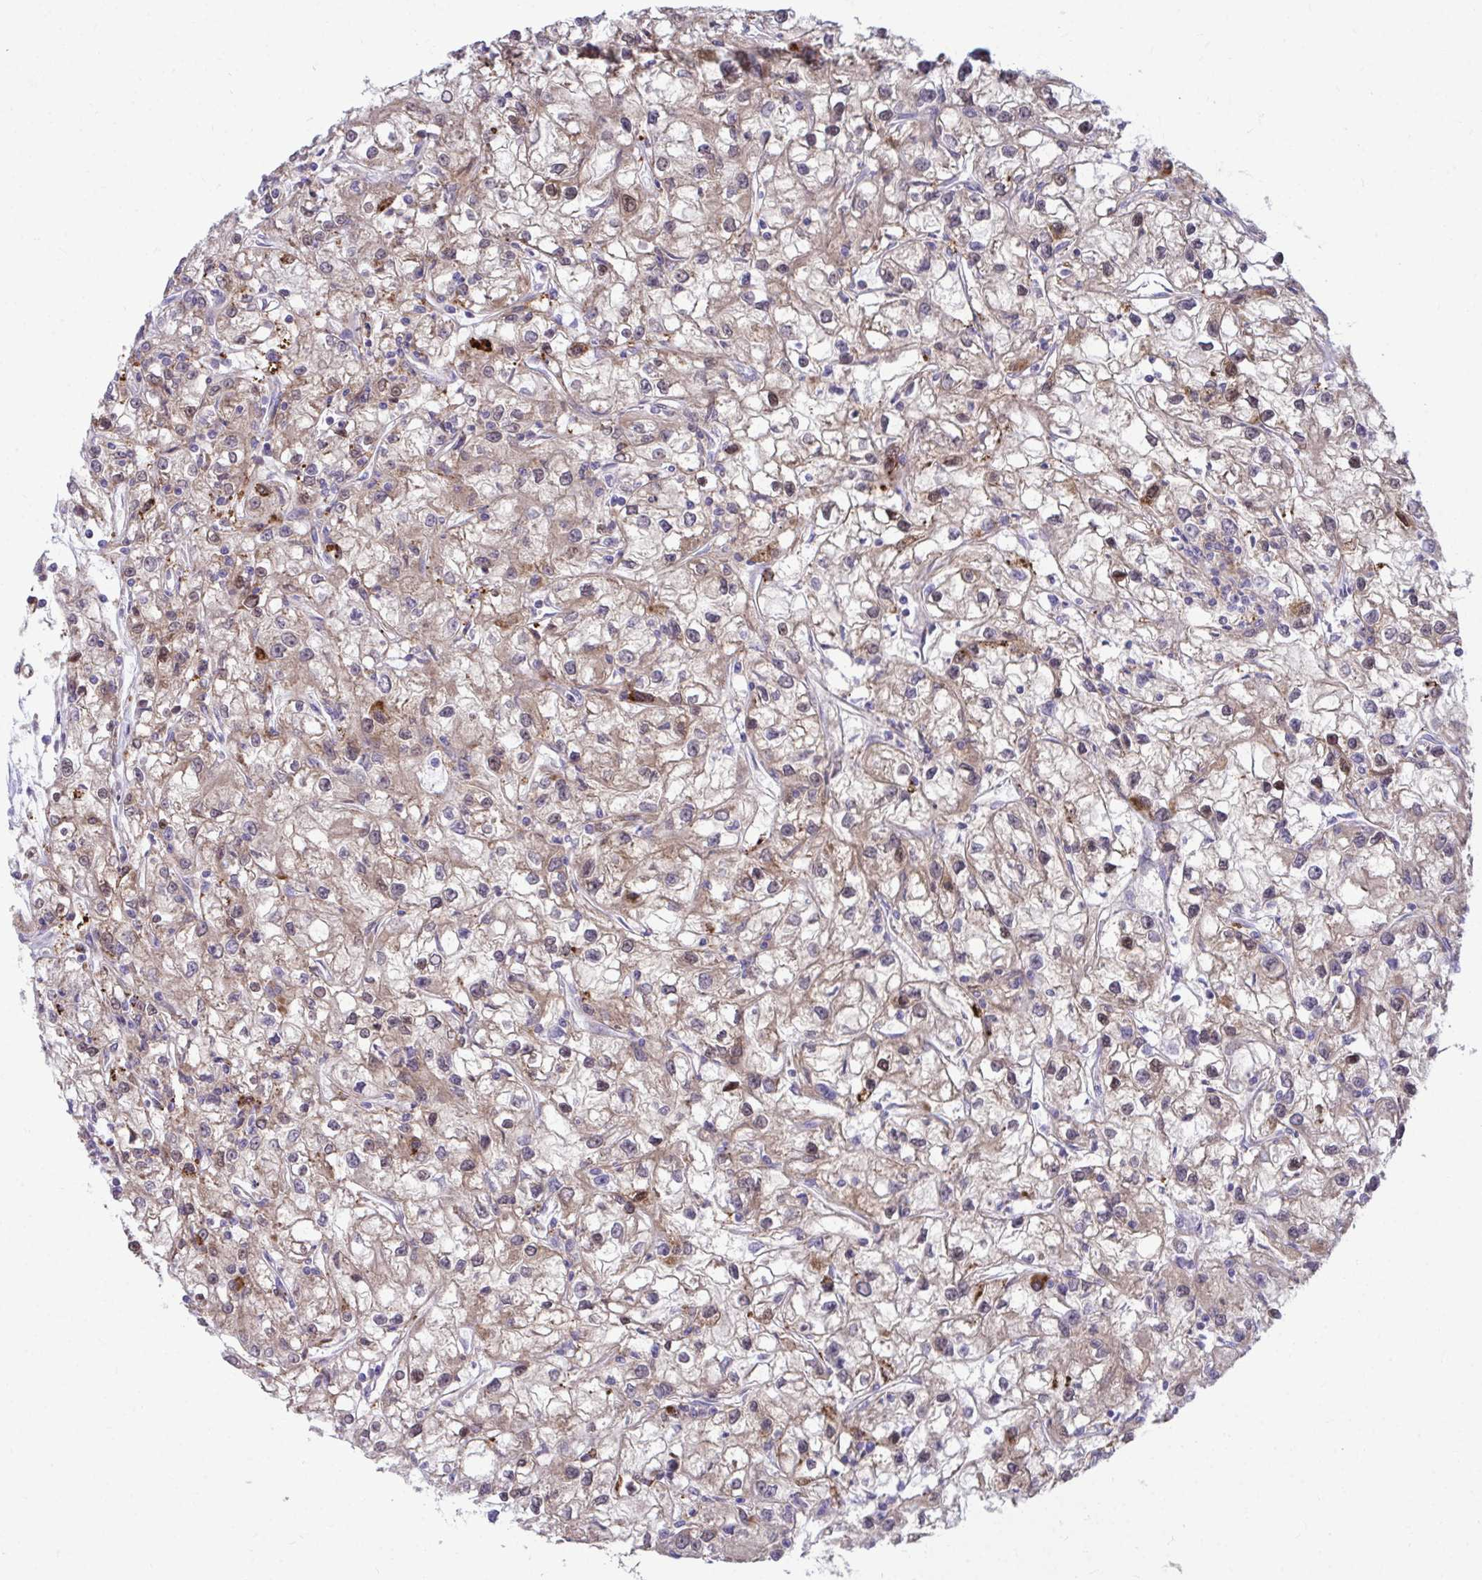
{"staining": {"intensity": "weak", "quantity": ">75%", "location": "cytoplasmic/membranous"}, "tissue": "renal cancer", "cell_type": "Tumor cells", "image_type": "cancer", "snomed": [{"axis": "morphology", "description": "Adenocarcinoma, NOS"}, {"axis": "topography", "description": "Kidney"}], "caption": "IHC (DAB (3,3'-diaminobenzidine)) staining of renal cancer (adenocarcinoma) reveals weak cytoplasmic/membranous protein positivity in approximately >75% of tumor cells.", "gene": "C16orf54", "patient": {"sex": "female", "age": 59}}